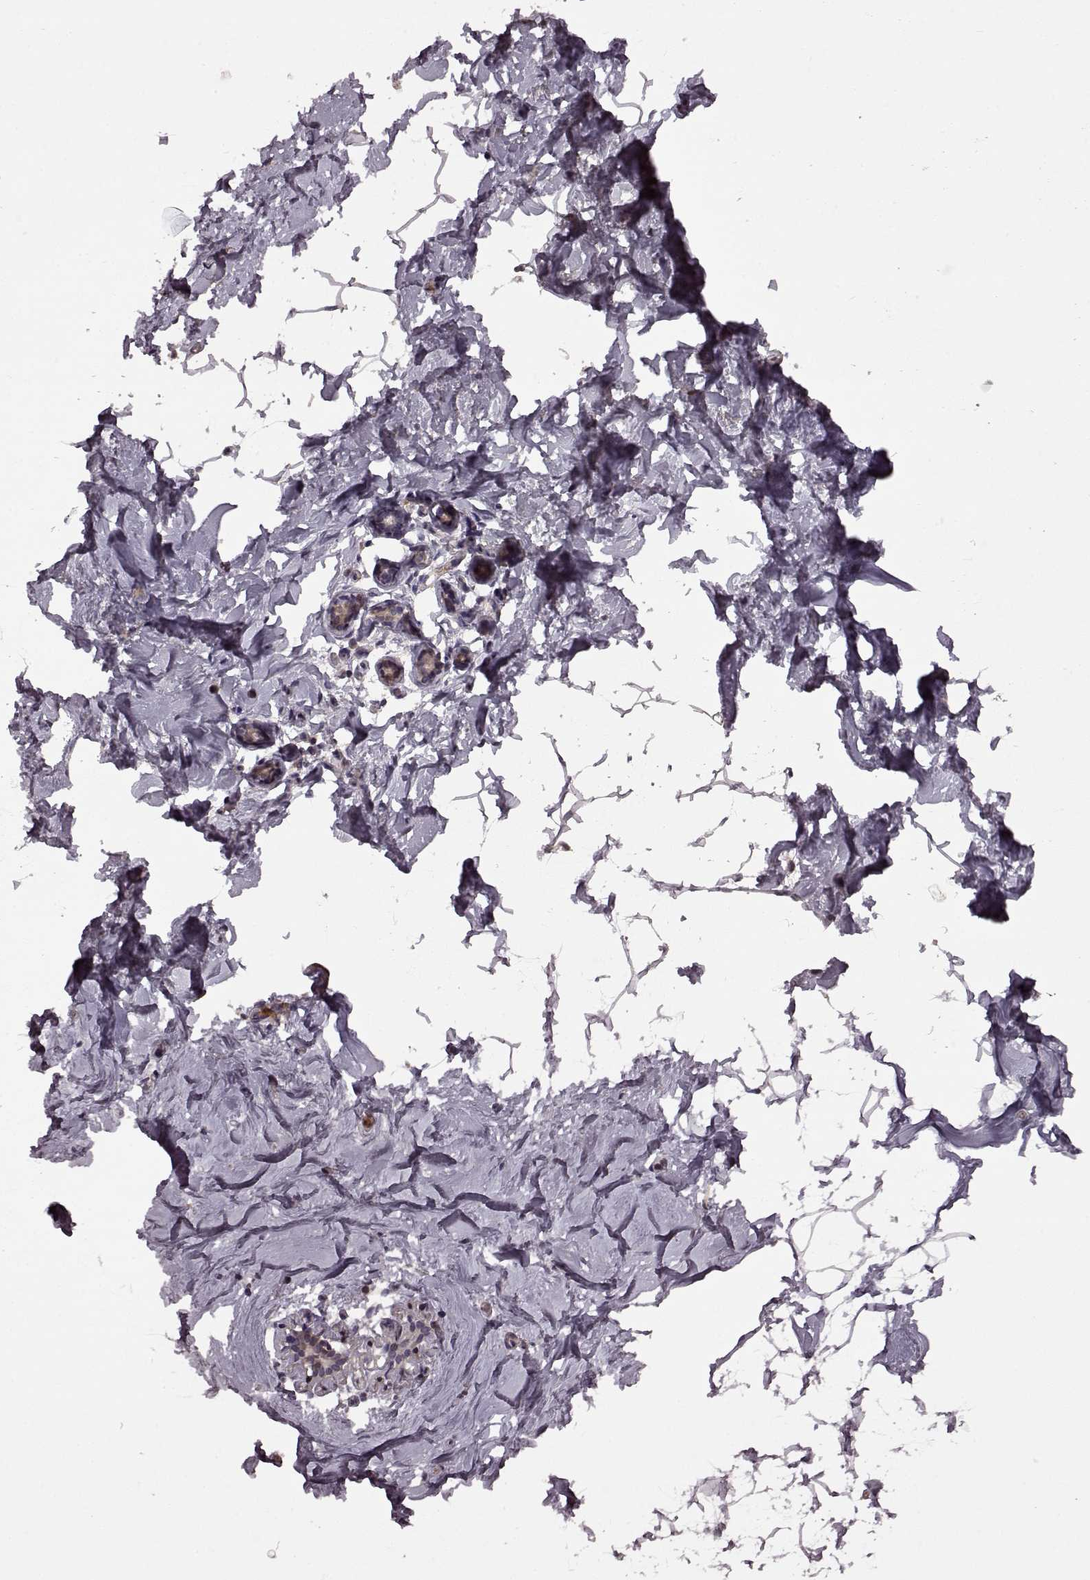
{"staining": {"intensity": "negative", "quantity": "none", "location": "none"}, "tissue": "breast", "cell_type": "Adipocytes", "image_type": "normal", "snomed": [{"axis": "morphology", "description": "Normal tissue, NOS"}, {"axis": "topography", "description": "Breast"}], "caption": "An IHC micrograph of benign breast is shown. There is no staining in adipocytes of breast. (DAB (3,3'-diaminobenzidine) immunohistochemistry (IHC) visualized using brightfield microscopy, high magnification).", "gene": "MAIP1", "patient": {"sex": "female", "age": 32}}